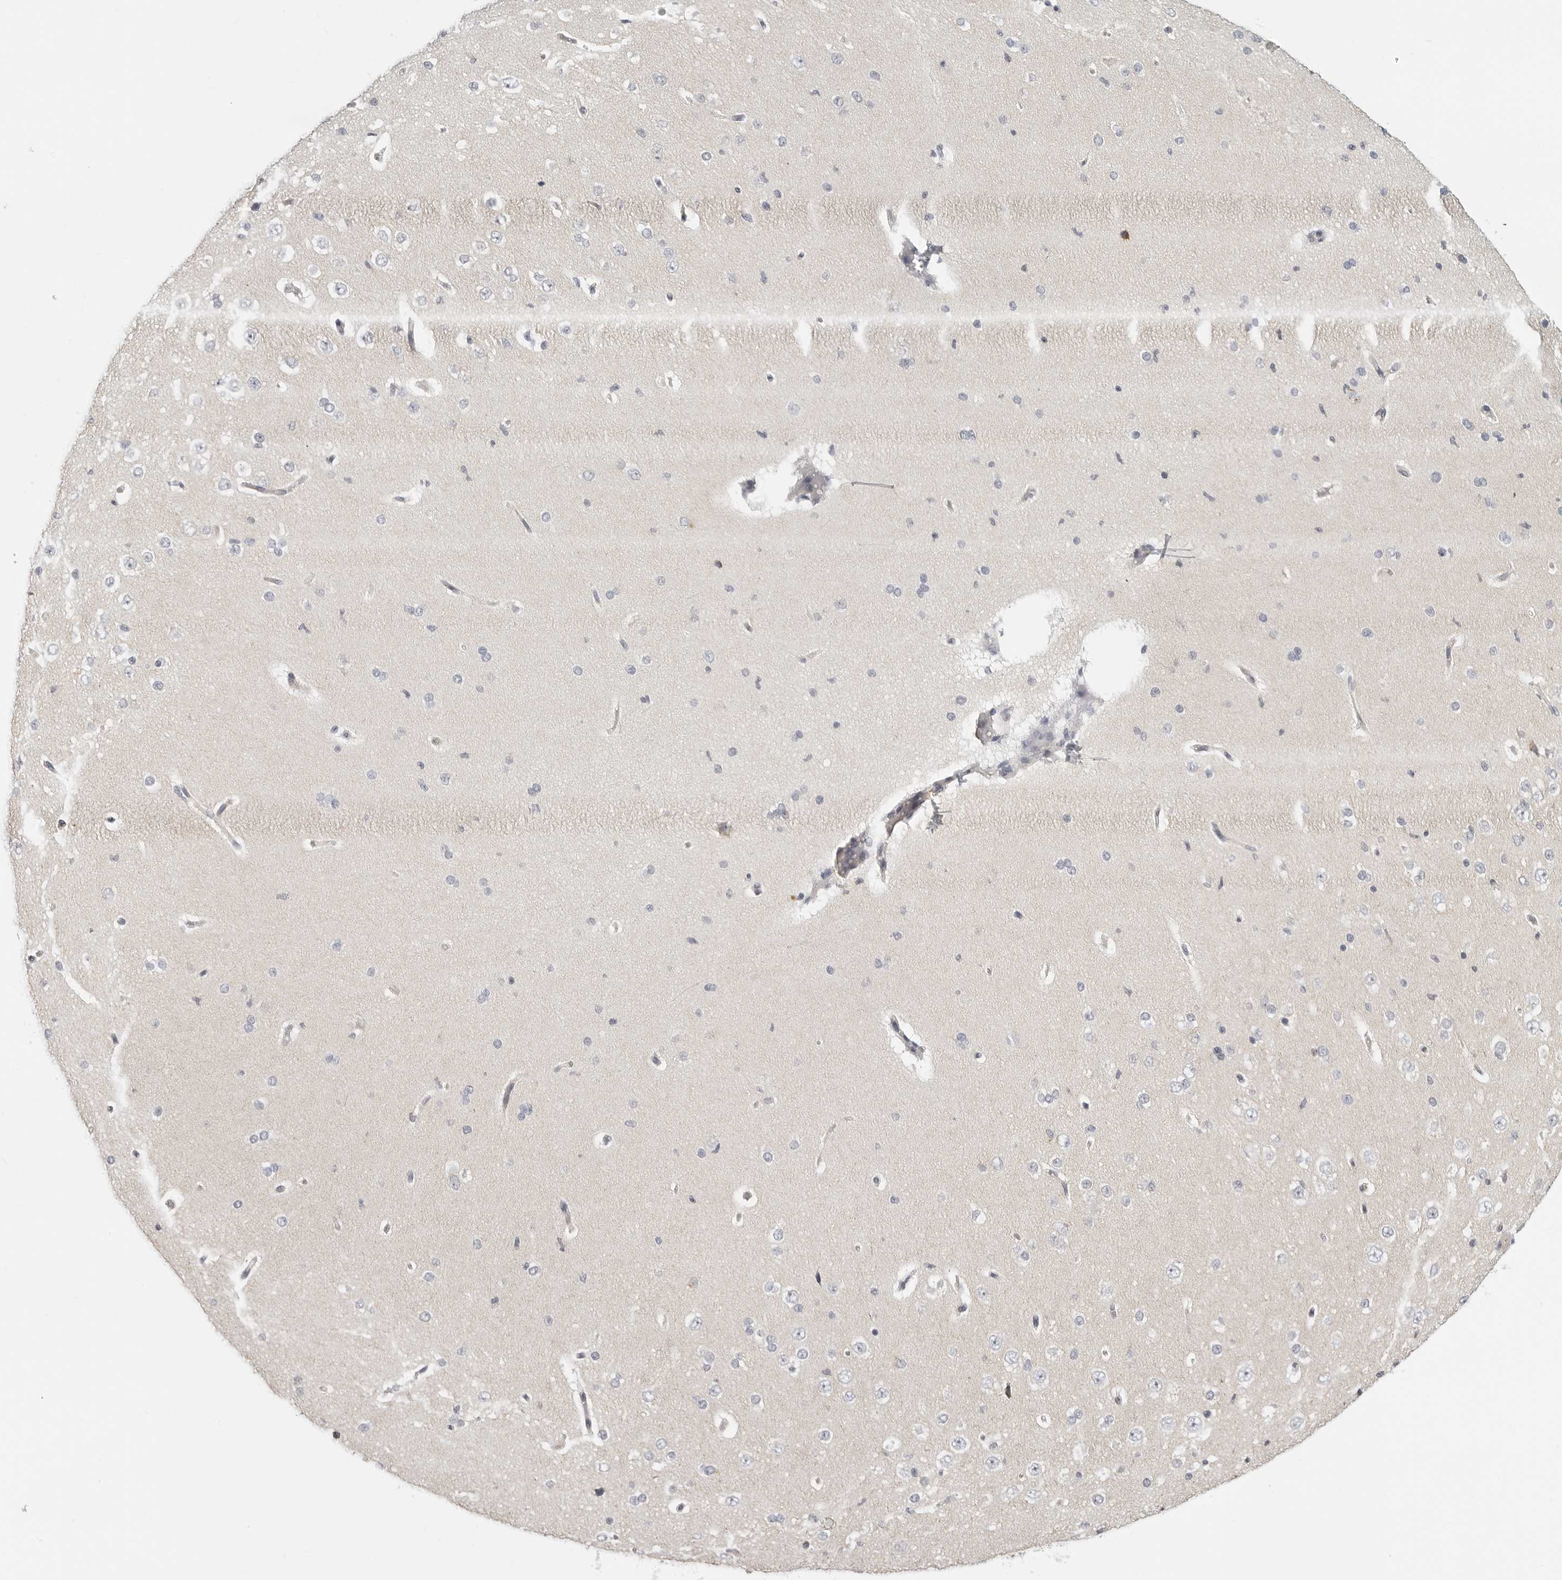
{"staining": {"intensity": "weak", "quantity": ">75%", "location": "cytoplasmic/membranous"}, "tissue": "cerebral cortex", "cell_type": "Endothelial cells", "image_type": "normal", "snomed": [{"axis": "morphology", "description": "Normal tissue, NOS"}, {"axis": "morphology", "description": "Developmental malformation"}, {"axis": "topography", "description": "Cerebral cortex"}], "caption": "High-magnification brightfield microscopy of unremarkable cerebral cortex stained with DAB (brown) and counterstained with hematoxylin (blue). endothelial cells exhibit weak cytoplasmic/membranous positivity is appreciated in about>75% of cells.", "gene": "MAP7D1", "patient": {"sex": "female", "age": 30}}